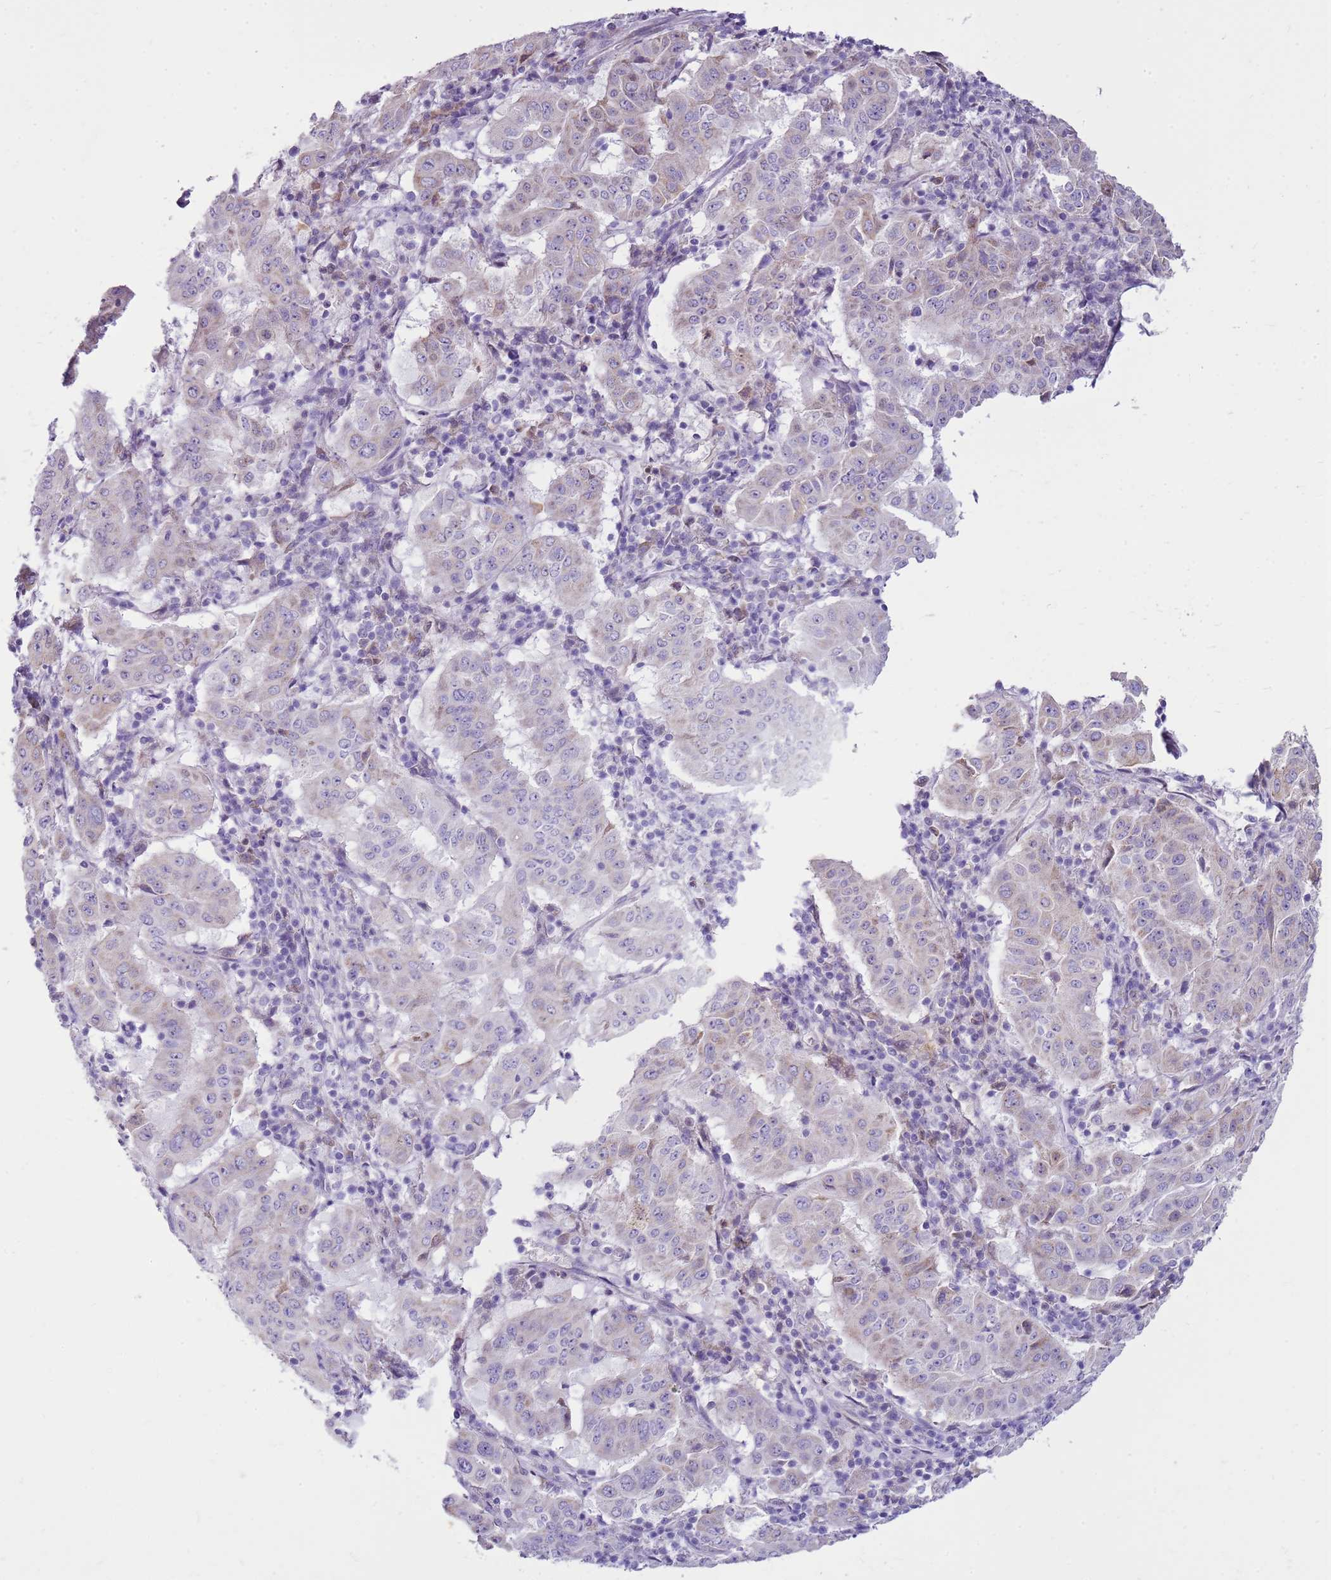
{"staining": {"intensity": "weak", "quantity": "<25%", "location": "cytoplasmic/membranous"}, "tissue": "pancreatic cancer", "cell_type": "Tumor cells", "image_type": "cancer", "snomed": [{"axis": "morphology", "description": "Adenocarcinoma, NOS"}, {"axis": "topography", "description": "Pancreas"}], "caption": "A micrograph of adenocarcinoma (pancreatic) stained for a protein shows no brown staining in tumor cells.", "gene": "FABP2", "patient": {"sex": "male", "age": 63}}